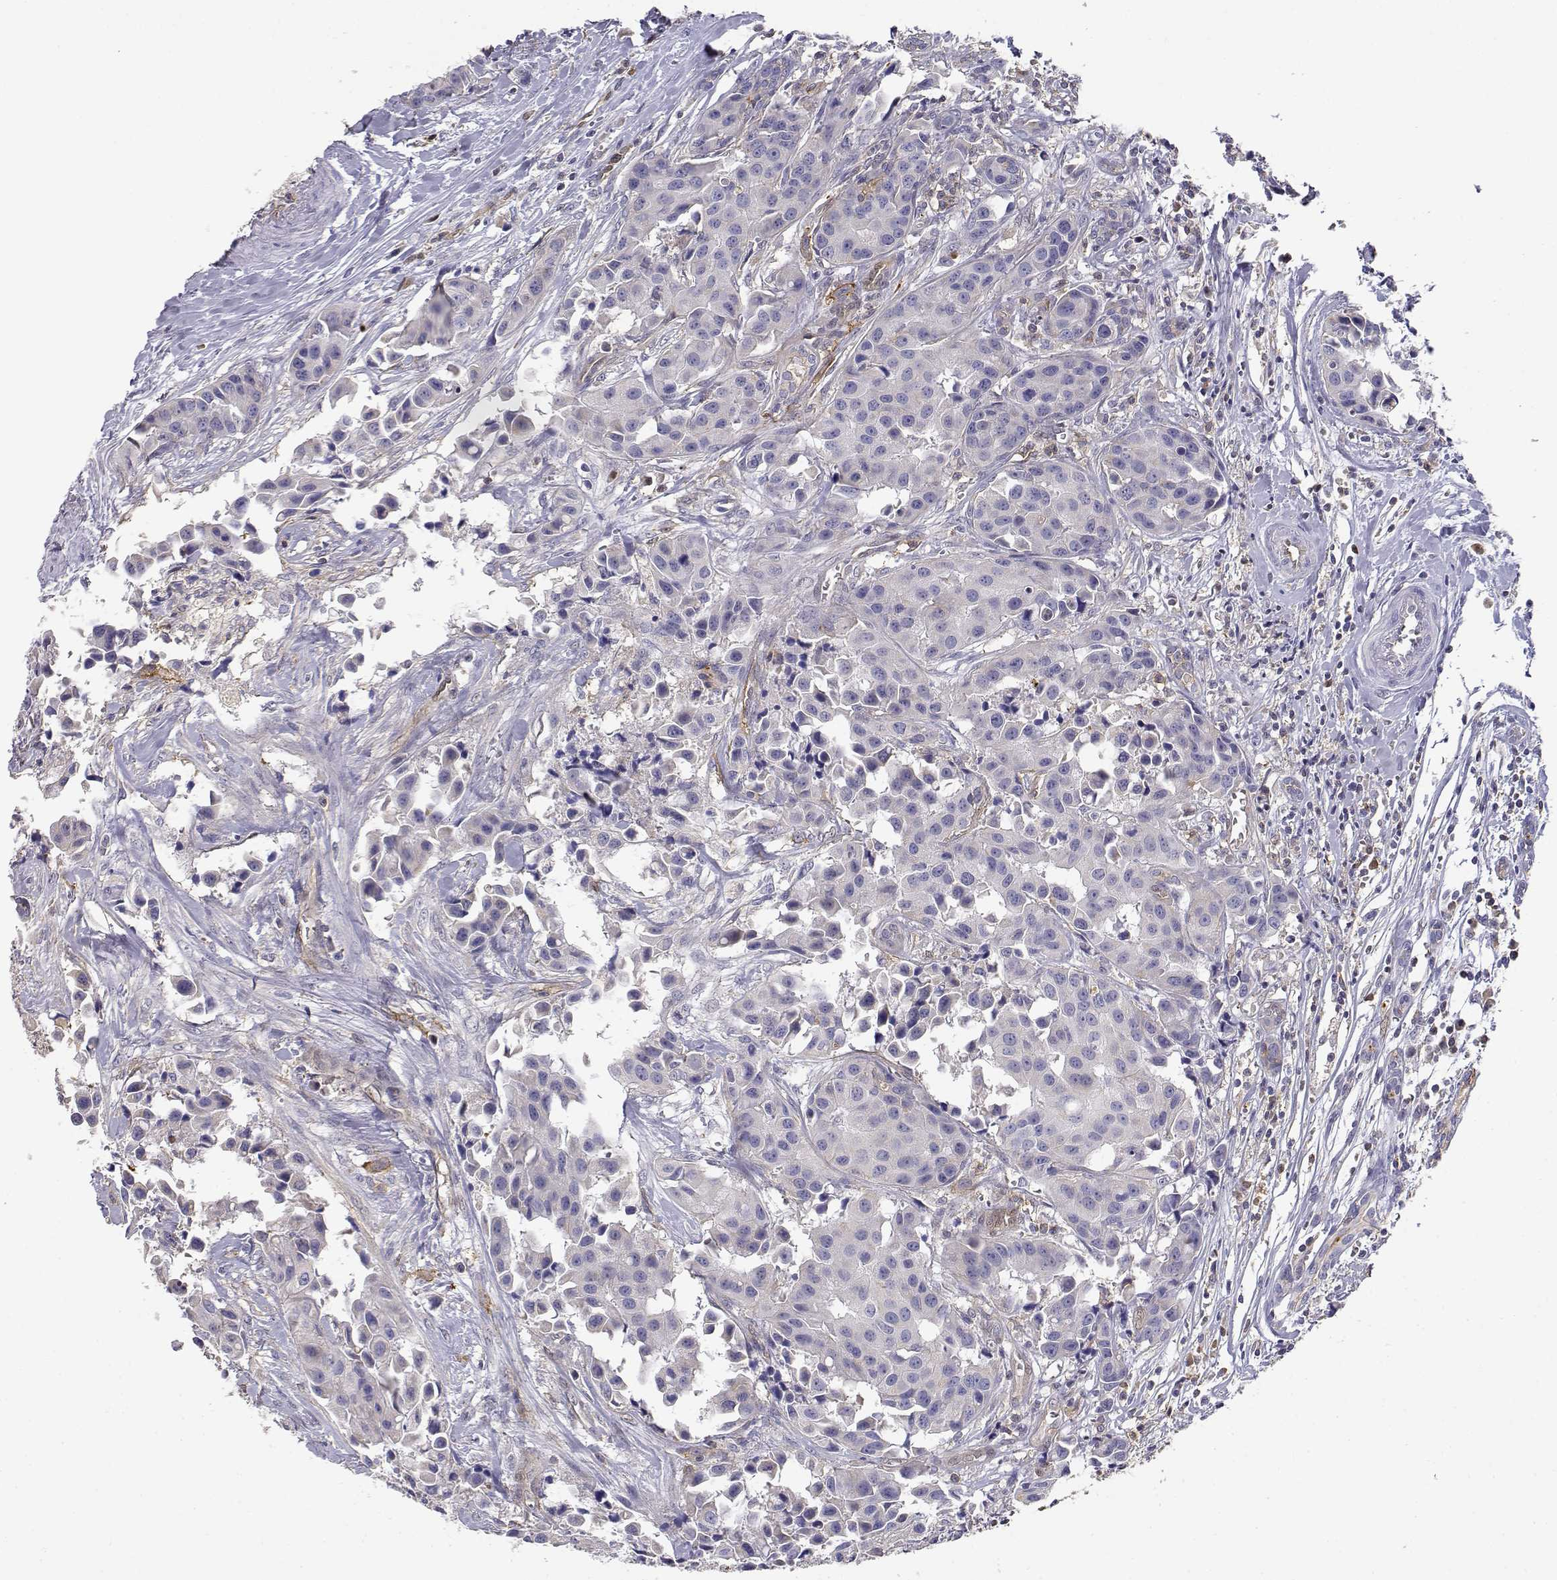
{"staining": {"intensity": "negative", "quantity": "none", "location": "none"}, "tissue": "head and neck cancer", "cell_type": "Tumor cells", "image_type": "cancer", "snomed": [{"axis": "morphology", "description": "Adenocarcinoma, NOS"}, {"axis": "topography", "description": "Head-Neck"}], "caption": "Tumor cells are negative for protein expression in human adenocarcinoma (head and neck). The staining is performed using DAB (3,3'-diaminobenzidine) brown chromogen with nuclei counter-stained in using hematoxylin.", "gene": "ADA", "patient": {"sex": "male", "age": 76}}